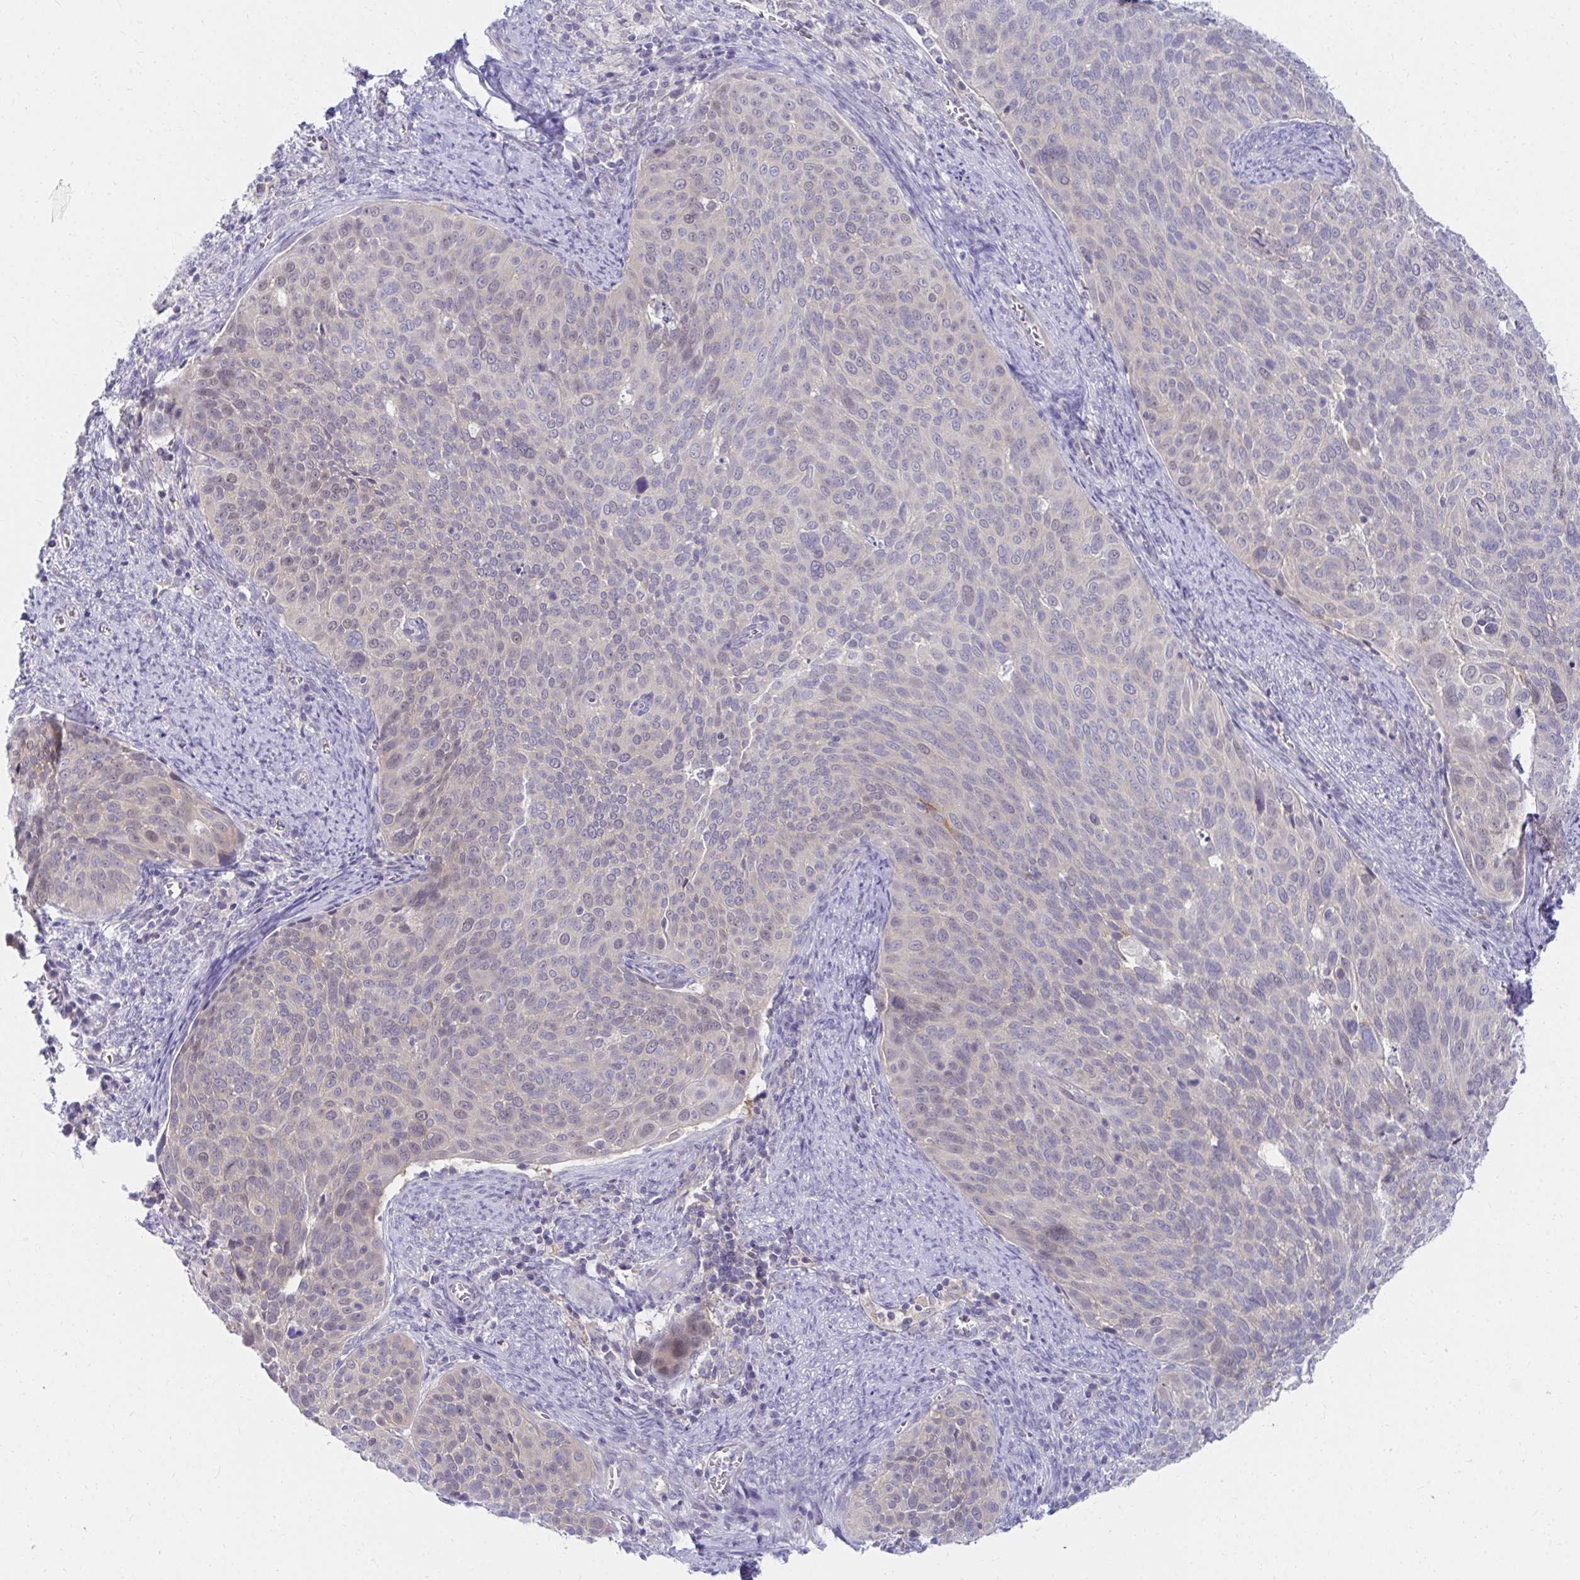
{"staining": {"intensity": "weak", "quantity": "<25%", "location": "cytoplasmic/membranous"}, "tissue": "cervical cancer", "cell_type": "Tumor cells", "image_type": "cancer", "snomed": [{"axis": "morphology", "description": "Squamous cell carcinoma, NOS"}, {"axis": "topography", "description": "Cervix"}], "caption": "The immunohistochemistry histopathology image has no significant staining in tumor cells of cervical squamous cell carcinoma tissue.", "gene": "C19orf81", "patient": {"sex": "female", "age": 39}}